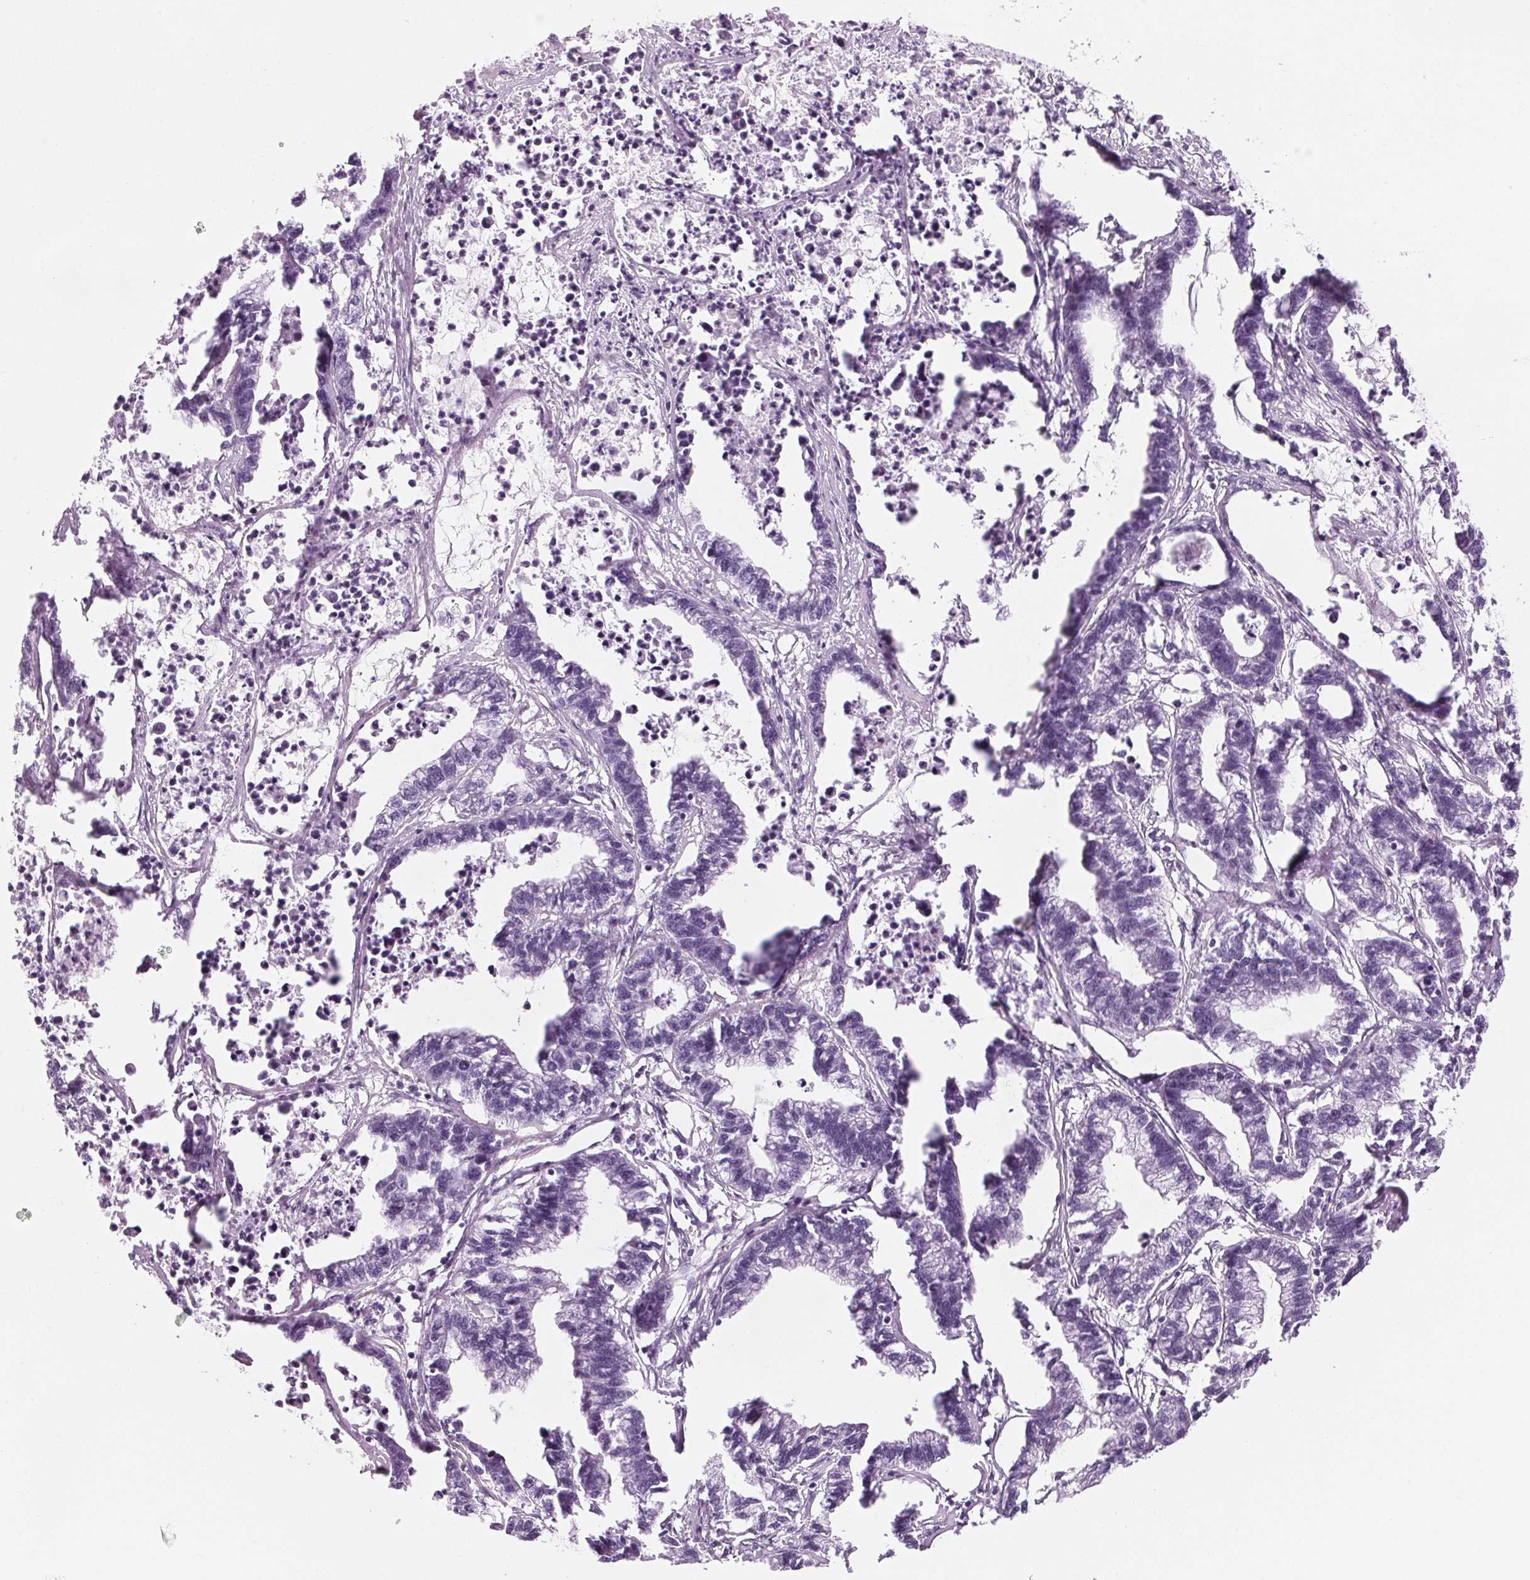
{"staining": {"intensity": "negative", "quantity": "none", "location": "none"}, "tissue": "stomach cancer", "cell_type": "Tumor cells", "image_type": "cancer", "snomed": [{"axis": "morphology", "description": "Adenocarcinoma, NOS"}, {"axis": "topography", "description": "Stomach"}], "caption": "Tumor cells are negative for protein expression in human stomach cancer (adenocarcinoma).", "gene": "DNTTIP2", "patient": {"sex": "male", "age": 83}}